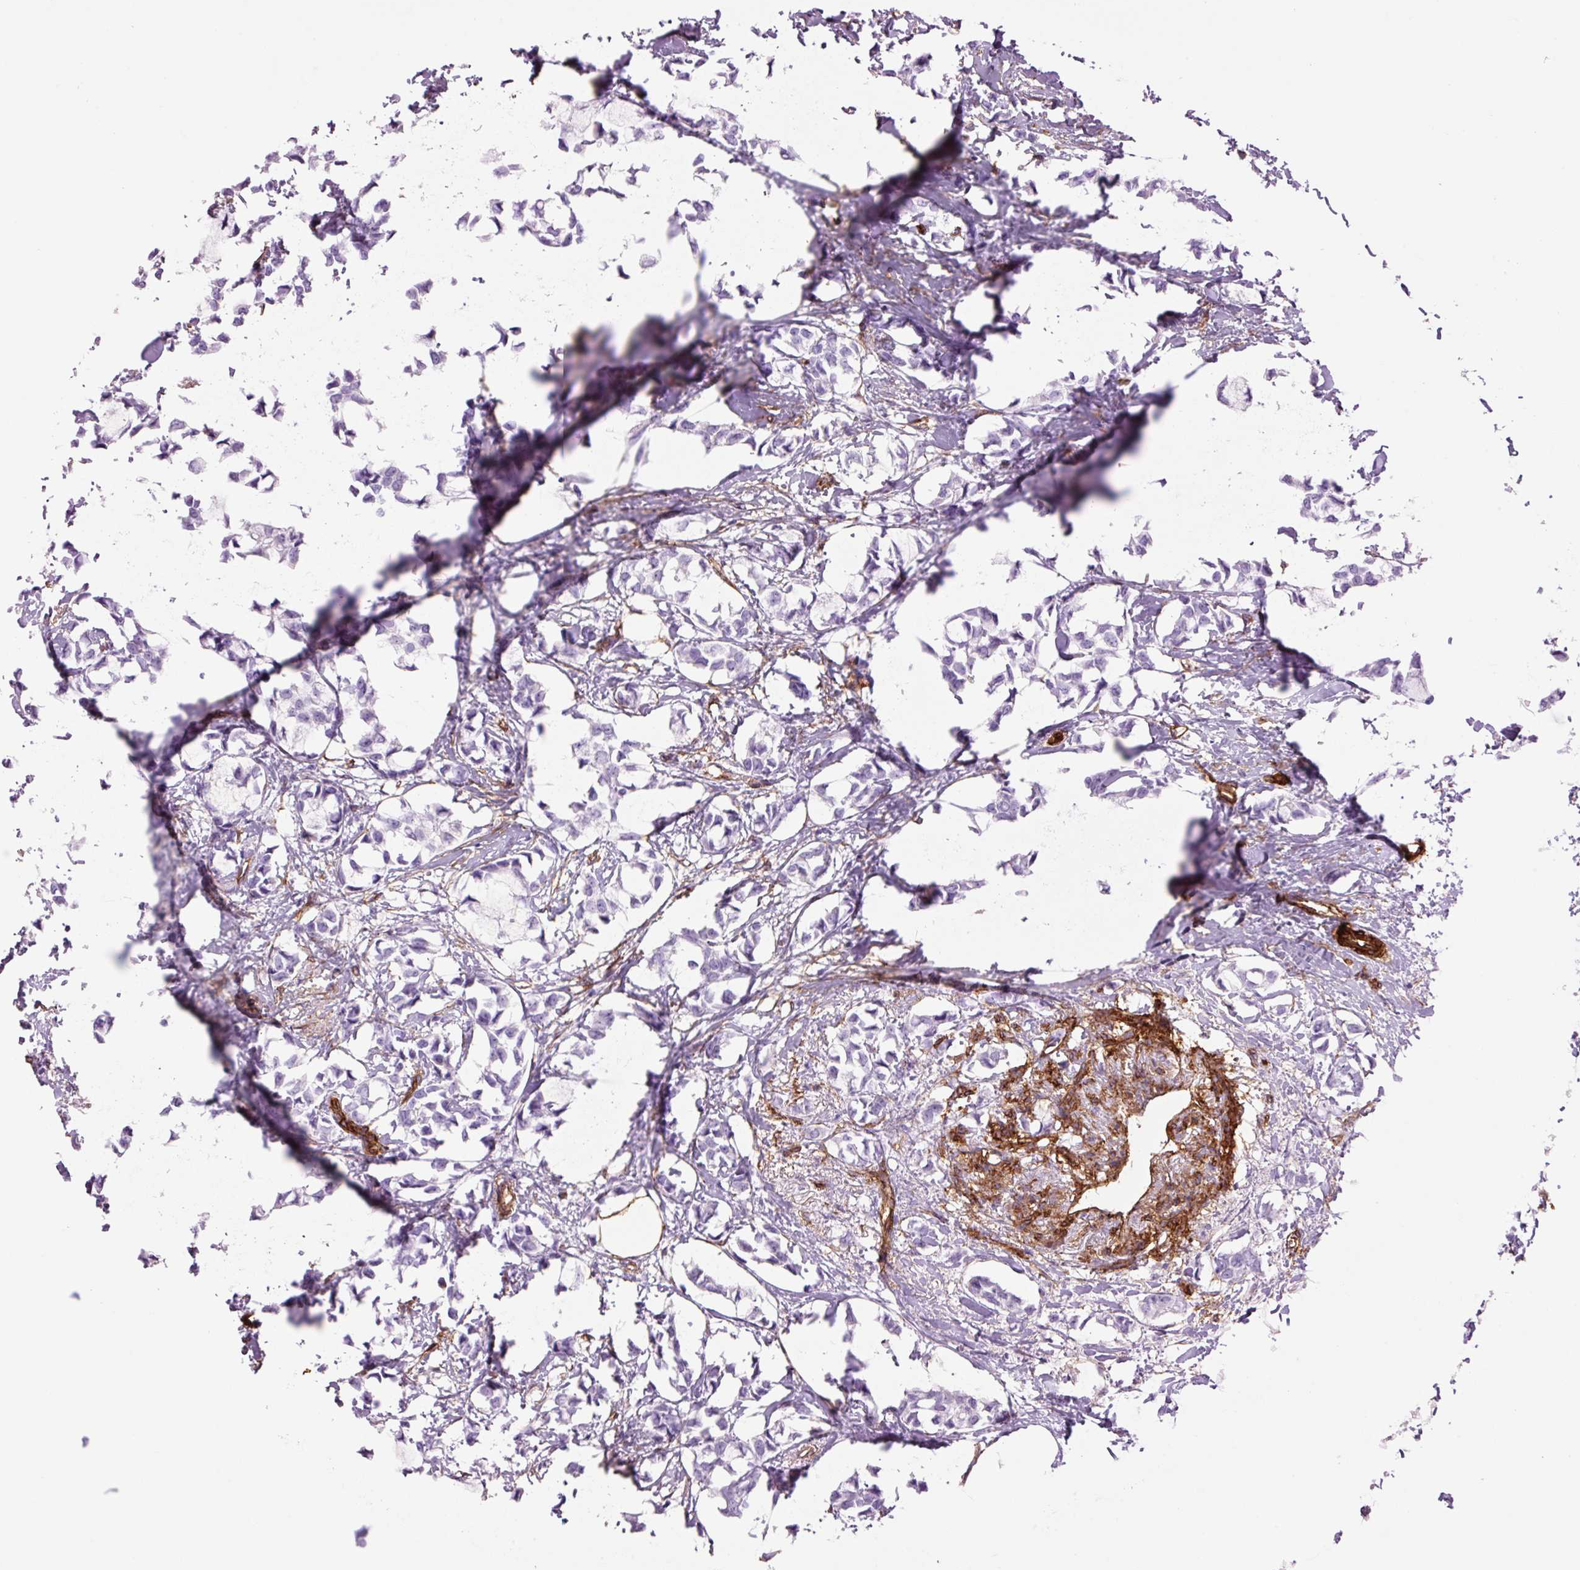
{"staining": {"intensity": "negative", "quantity": "none", "location": "none"}, "tissue": "breast cancer", "cell_type": "Tumor cells", "image_type": "cancer", "snomed": [{"axis": "morphology", "description": "Duct carcinoma"}, {"axis": "topography", "description": "Breast"}], "caption": "Tumor cells show no significant positivity in breast cancer (intraductal carcinoma).", "gene": "CAV1", "patient": {"sex": "female", "age": 73}}